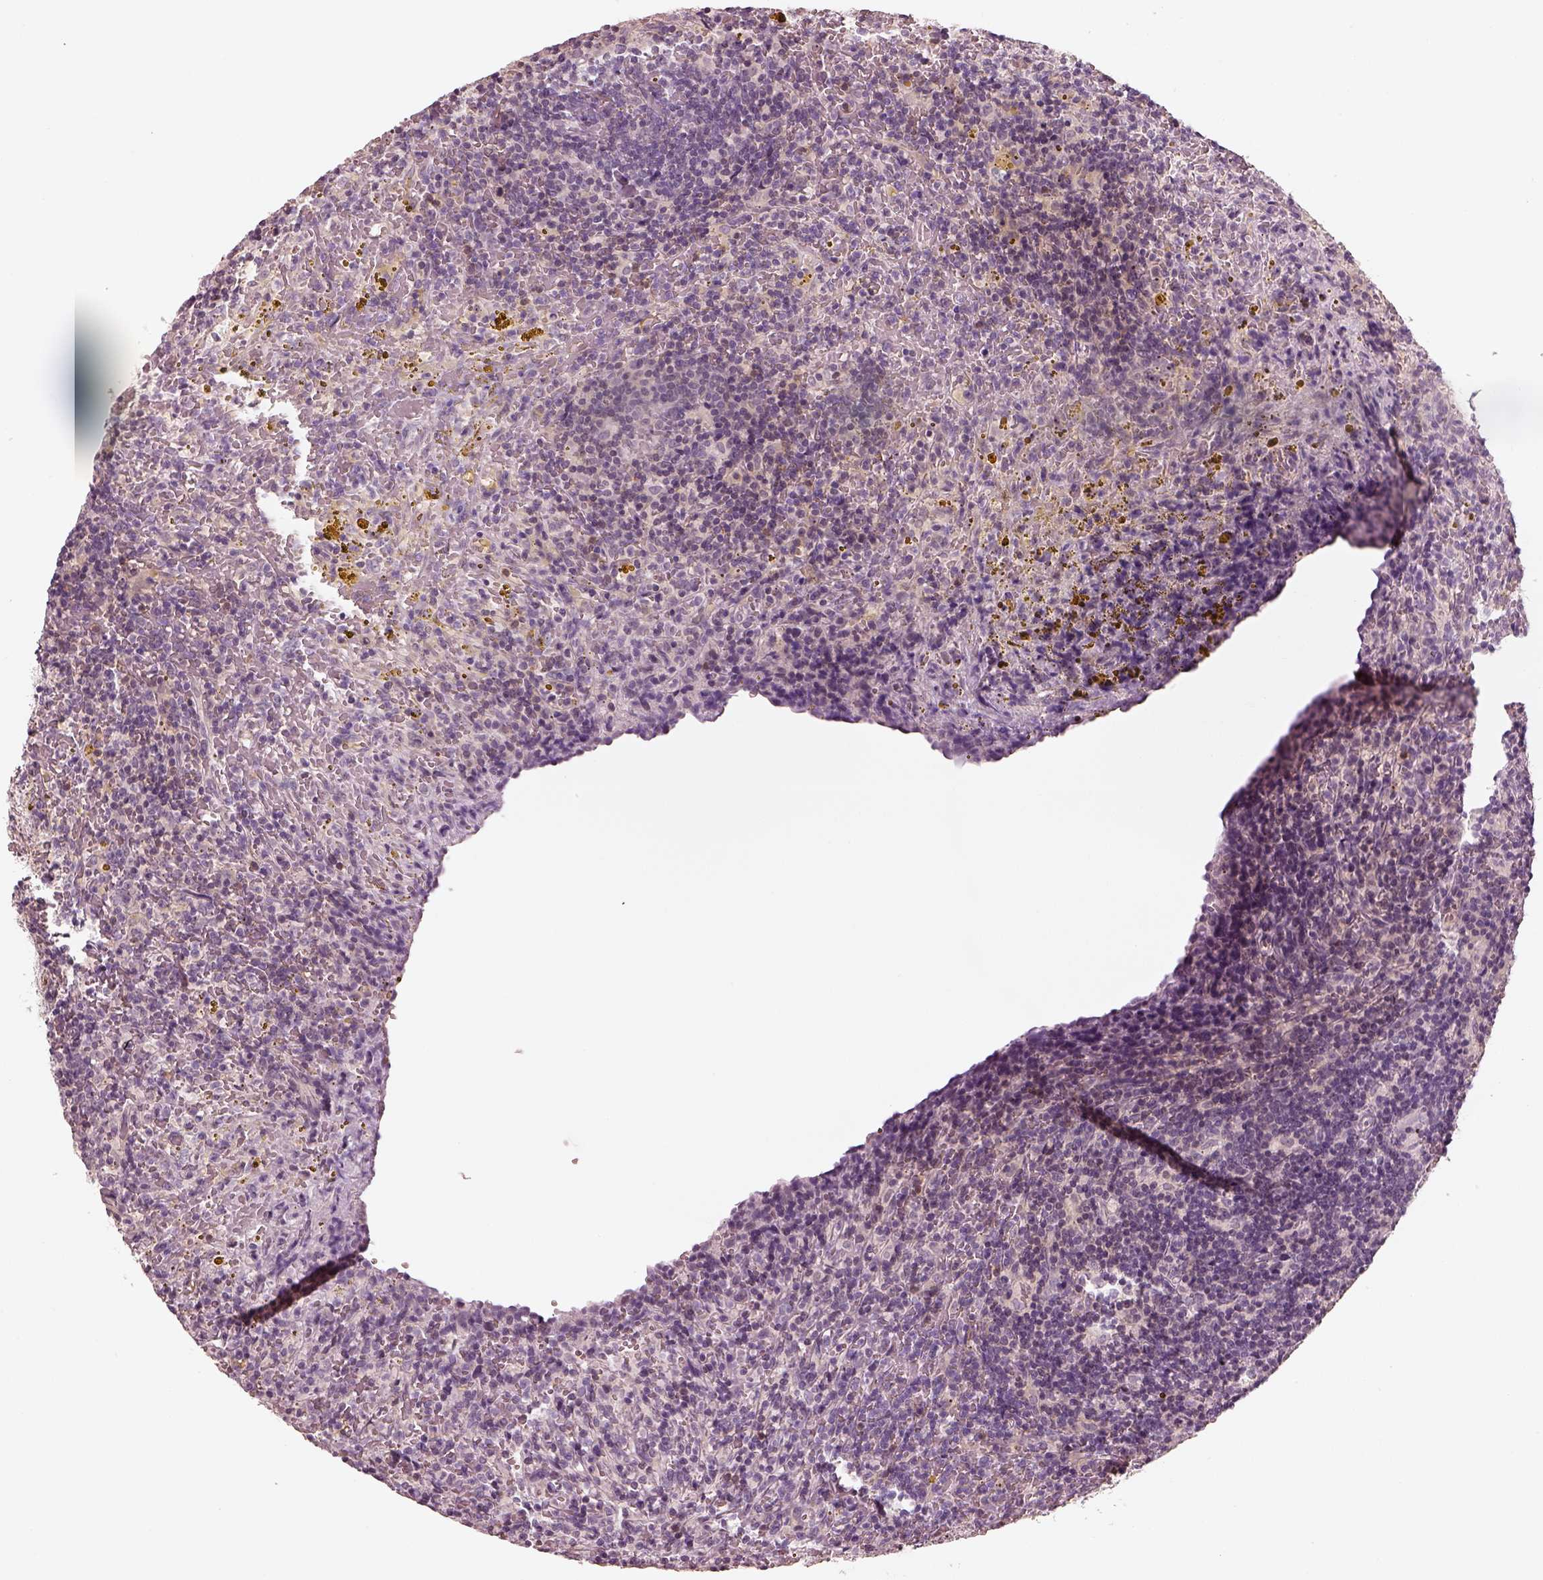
{"staining": {"intensity": "negative", "quantity": "none", "location": "none"}, "tissue": "lymphoma", "cell_type": "Tumor cells", "image_type": "cancer", "snomed": [{"axis": "morphology", "description": "Malignant lymphoma, non-Hodgkin's type, Low grade"}, {"axis": "topography", "description": "Spleen"}], "caption": "Immunohistochemistry (IHC) histopathology image of neoplastic tissue: malignant lymphoma, non-Hodgkin's type (low-grade) stained with DAB (3,3'-diaminobenzidine) displays no significant protein staining in tumor cells.", "gene": "EGR4", "patient": {"sex": "female", "age": 70}}